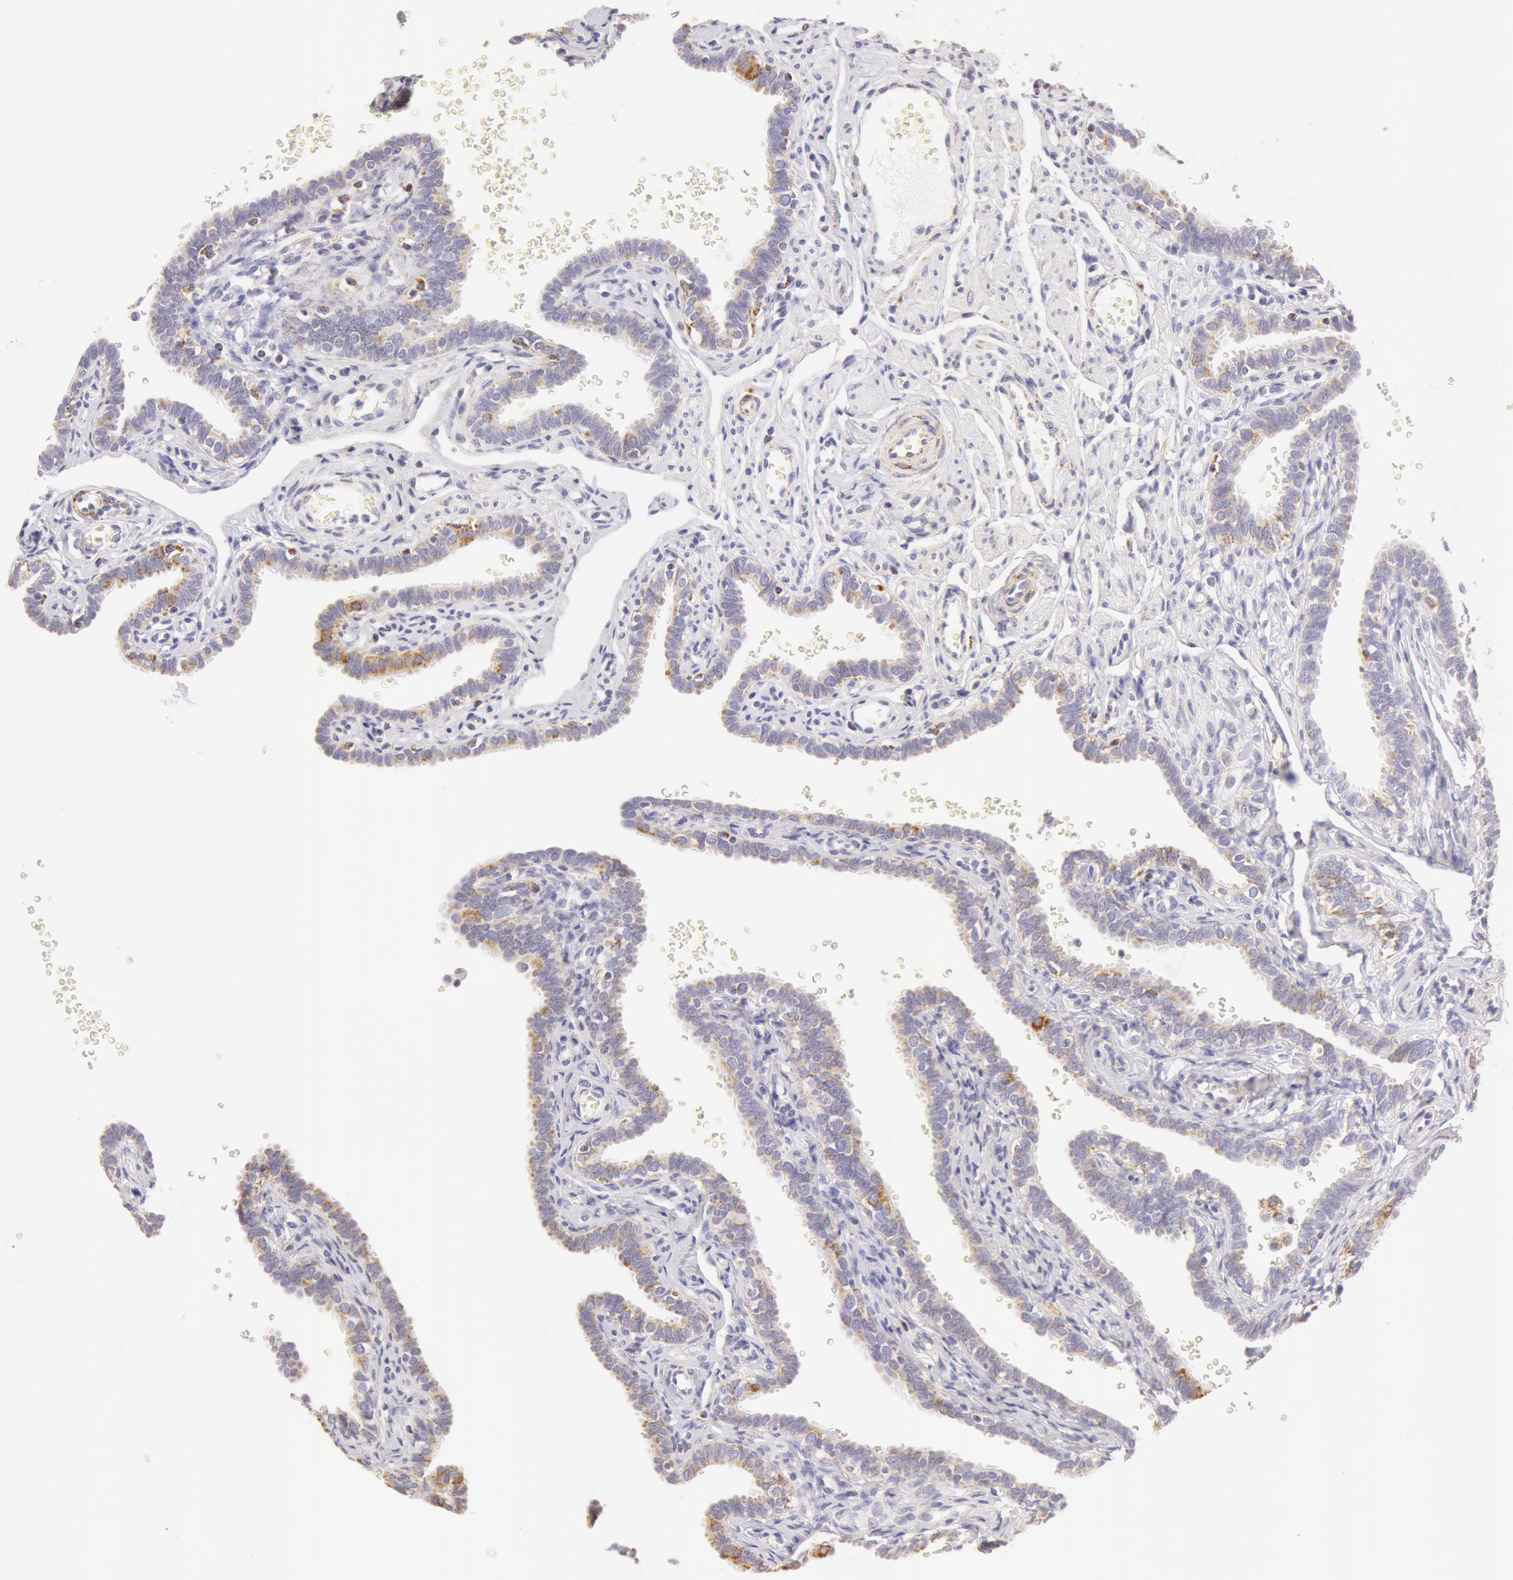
{"staining": {"intensity": "moderate", "quantity": ">75%", "location": "cytoplasmic/membranous"}, "tissue": "fallopian tube", "cell_type": "Glandular cells", "image_type": "normal", "snomed": [{"axis": "morphology", "description": "Normal tissue, NOS"}, {"axis": "topography", "description": "Fallopian tube"}], "caption": "Immunohistochemical staining of unremarkable fallopian tube displays medium levels of moderate cytoplasmic/membranous expression in about >75% of glandular cells. (brown staining indicates protein expression, while blue staining denotes nuclei).", "gene": "ATP5F1B", "patient": {"sex": "female", "age": 35}}